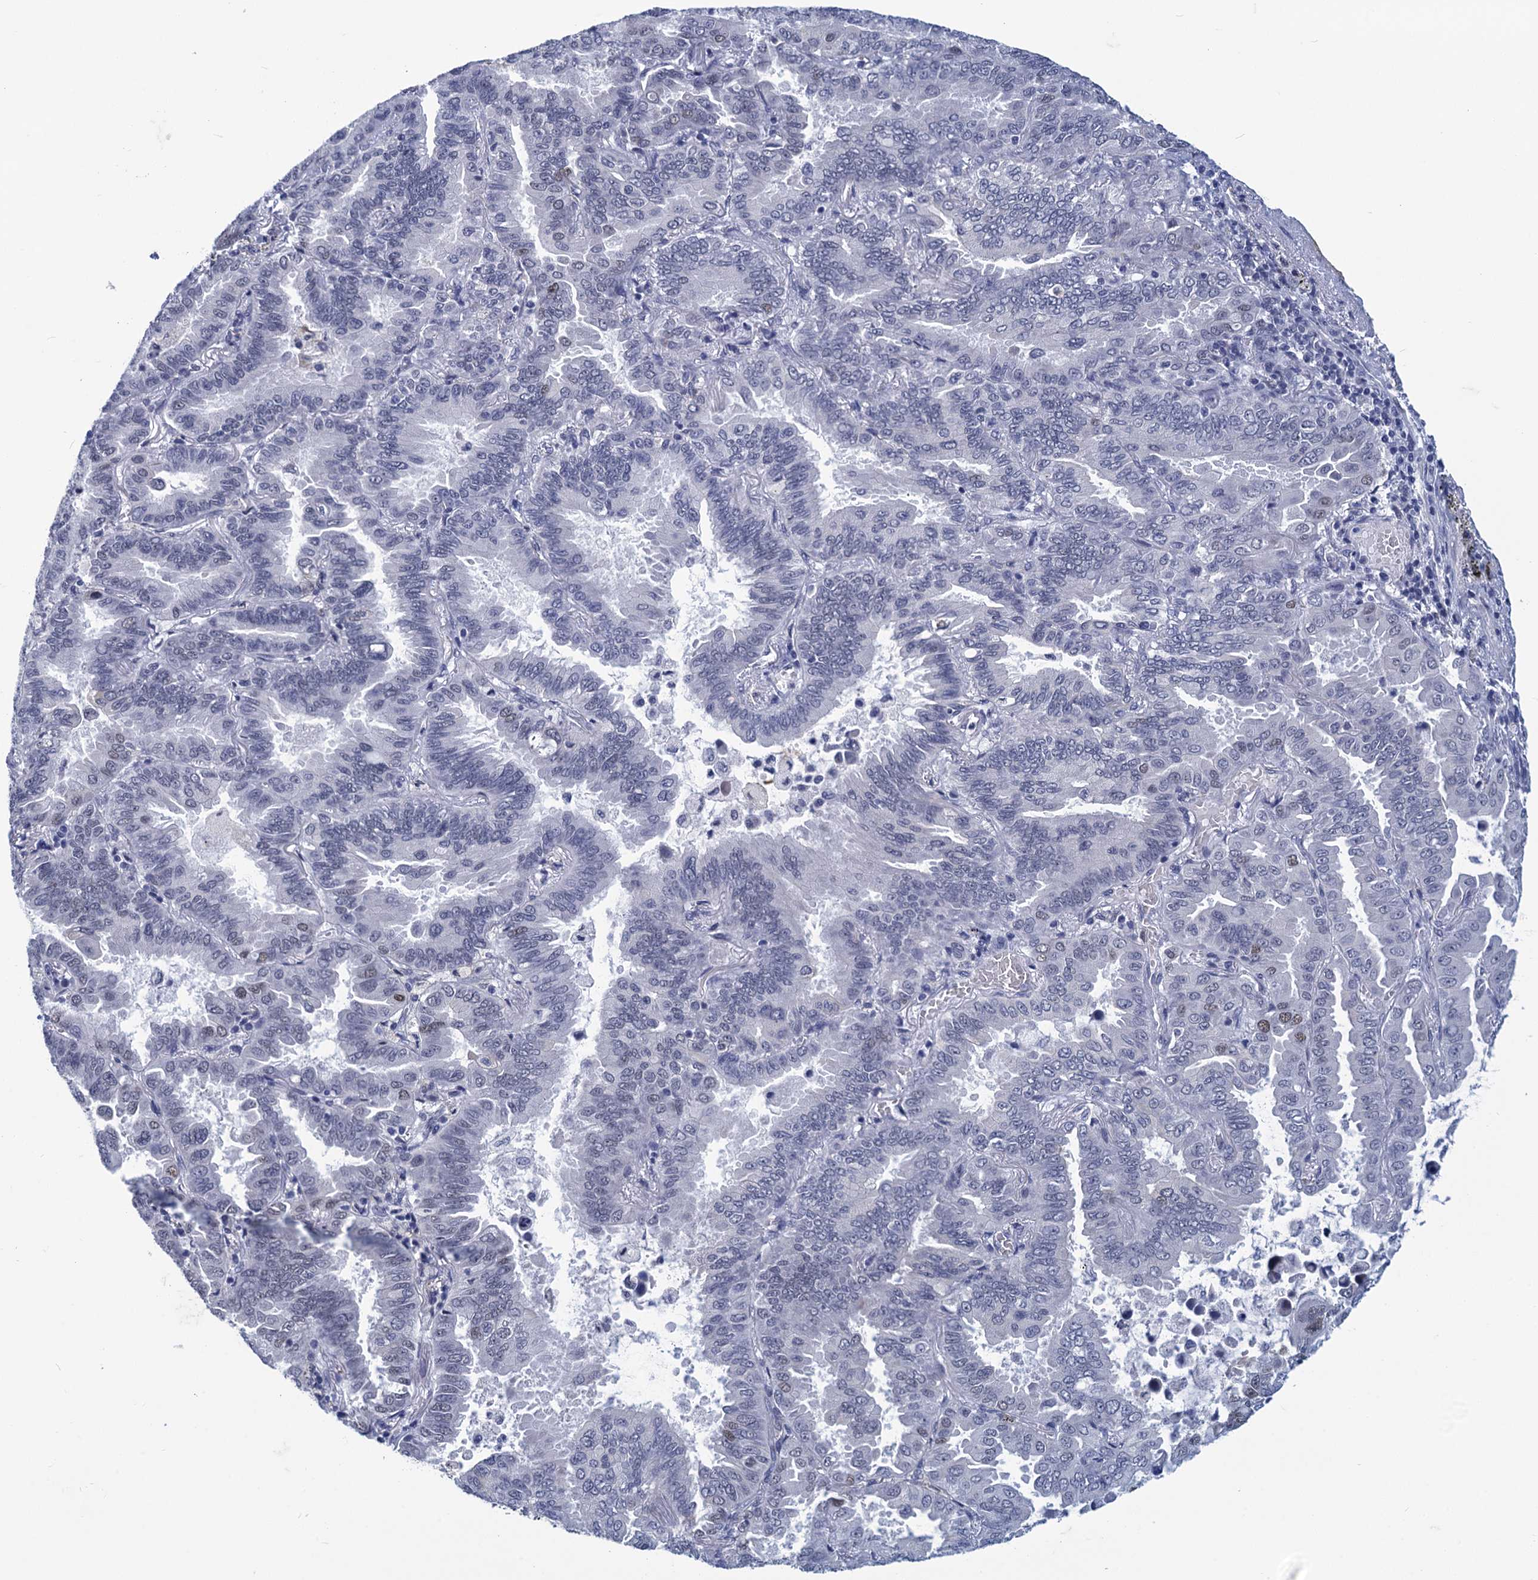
{"staining": {"intensity": "weak", "quantity": "<25%", "location": "nuclear"}, "tissue": "lung cancer", "cell_type": "Tumor cells", "image_type": "cancer", "snomed": [{"axis": "morphology", "description": "Adenocarcinoma, NOS"}, {"axis": "topography", "description": "Lung"}], "caption": "Immunohistochemical staining of human lung cancer exhibits no significant positivity in tumor cells.", "gene": "GINS3", "patient": {"sex": "male", "age": 64}}